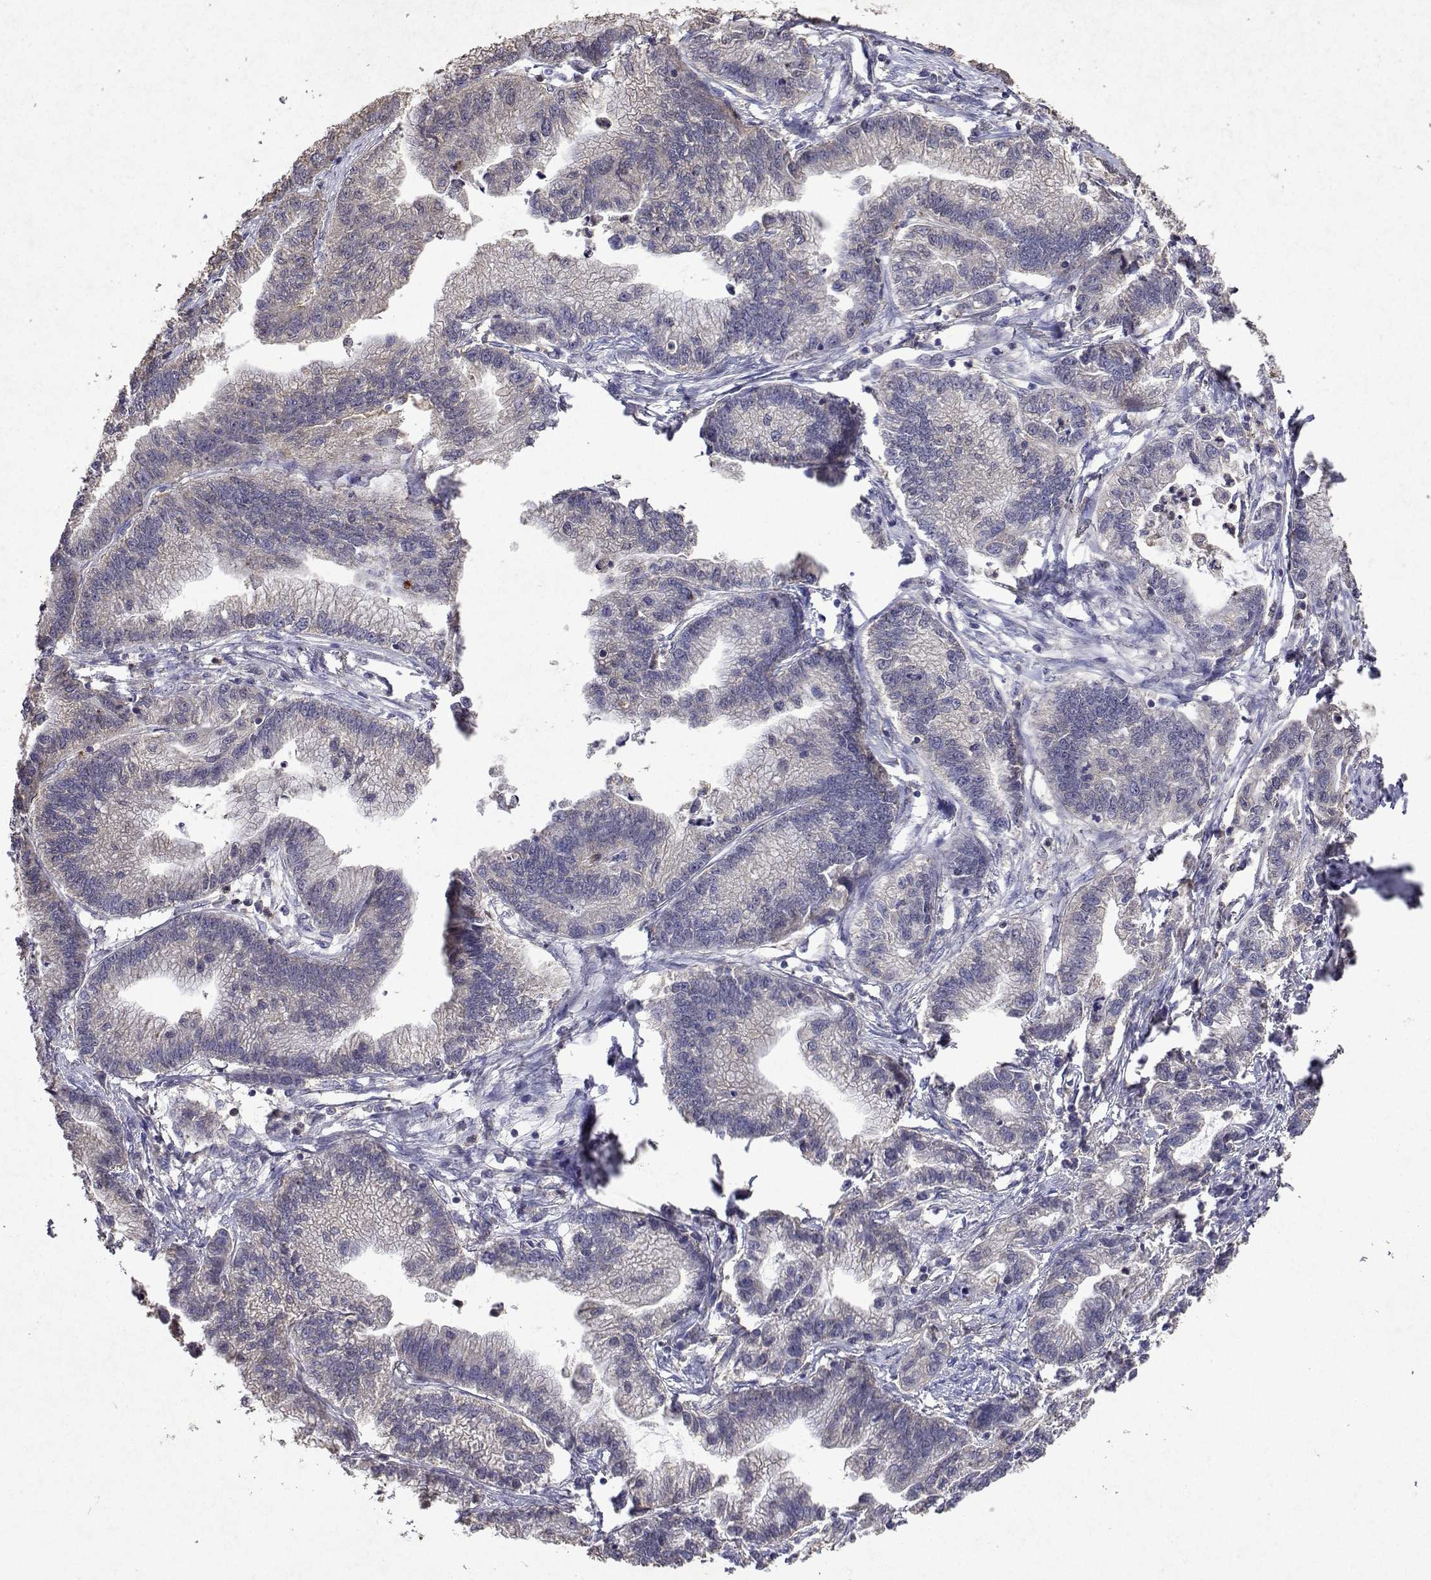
{"staining": {"intensity": "negative", "quantity": "none", "location": "none"}, "tissue": "stomach cancer", "cell_type": "Tumor cells", "image_type": "cancer", "snomed": [{"axis": "morphology", "description": "Adenocarcinoma, NOS"}, {"axis": "topography", "description": "Stomach"}], "caption": "Micrograph shows no significant protein staining in tumor cells of stomach adenocarcinoma.", "gene": "APAF1", "patient": {"sex": "male", "age": 83}}